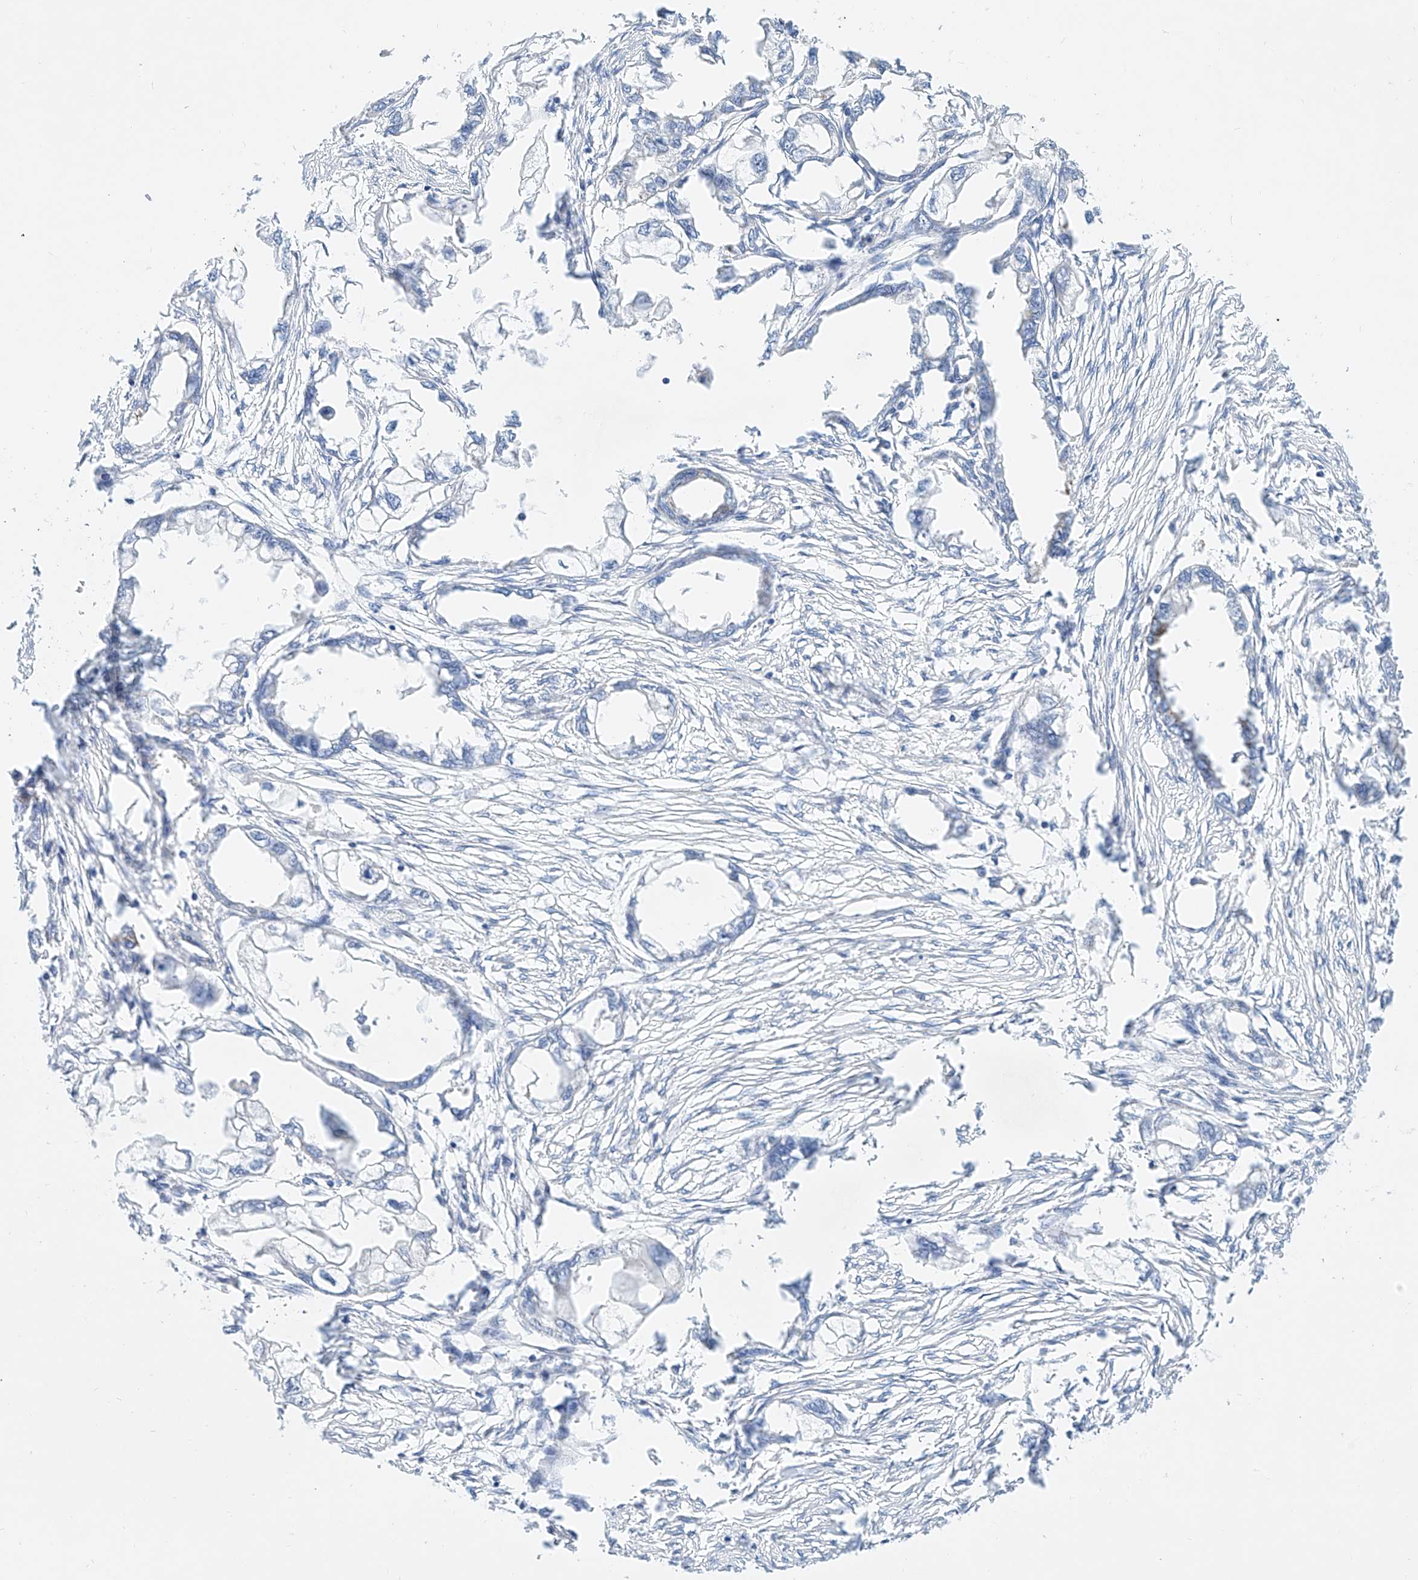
{"staining": {"intensity": "negative", "quantity": "none", "location": "none"}, "tissue": "endometrial cancer", "cell_type": "Tumor cells", "image_type": "cancer", "snomed": [{"axis": "morphology", "description": "Adenocarcinoma, NOS"}, {"axis": "morphology", "description": "Adenocarcinoma, metastatic, NOS"}, {"axis": "topography", "description": "Adipose tissue"}, {"axis": "topography", "description": "Endometrium"}], "caption": "Endometrial cancer (metastatic adenocarcinoma) was stained to show a protein in brown. There is no significant expression in tumor cells. (DAB immunohistochemistry, high magnification).", "gene": "SBSPON", "patient": {"sex": "female", "age": 67}}